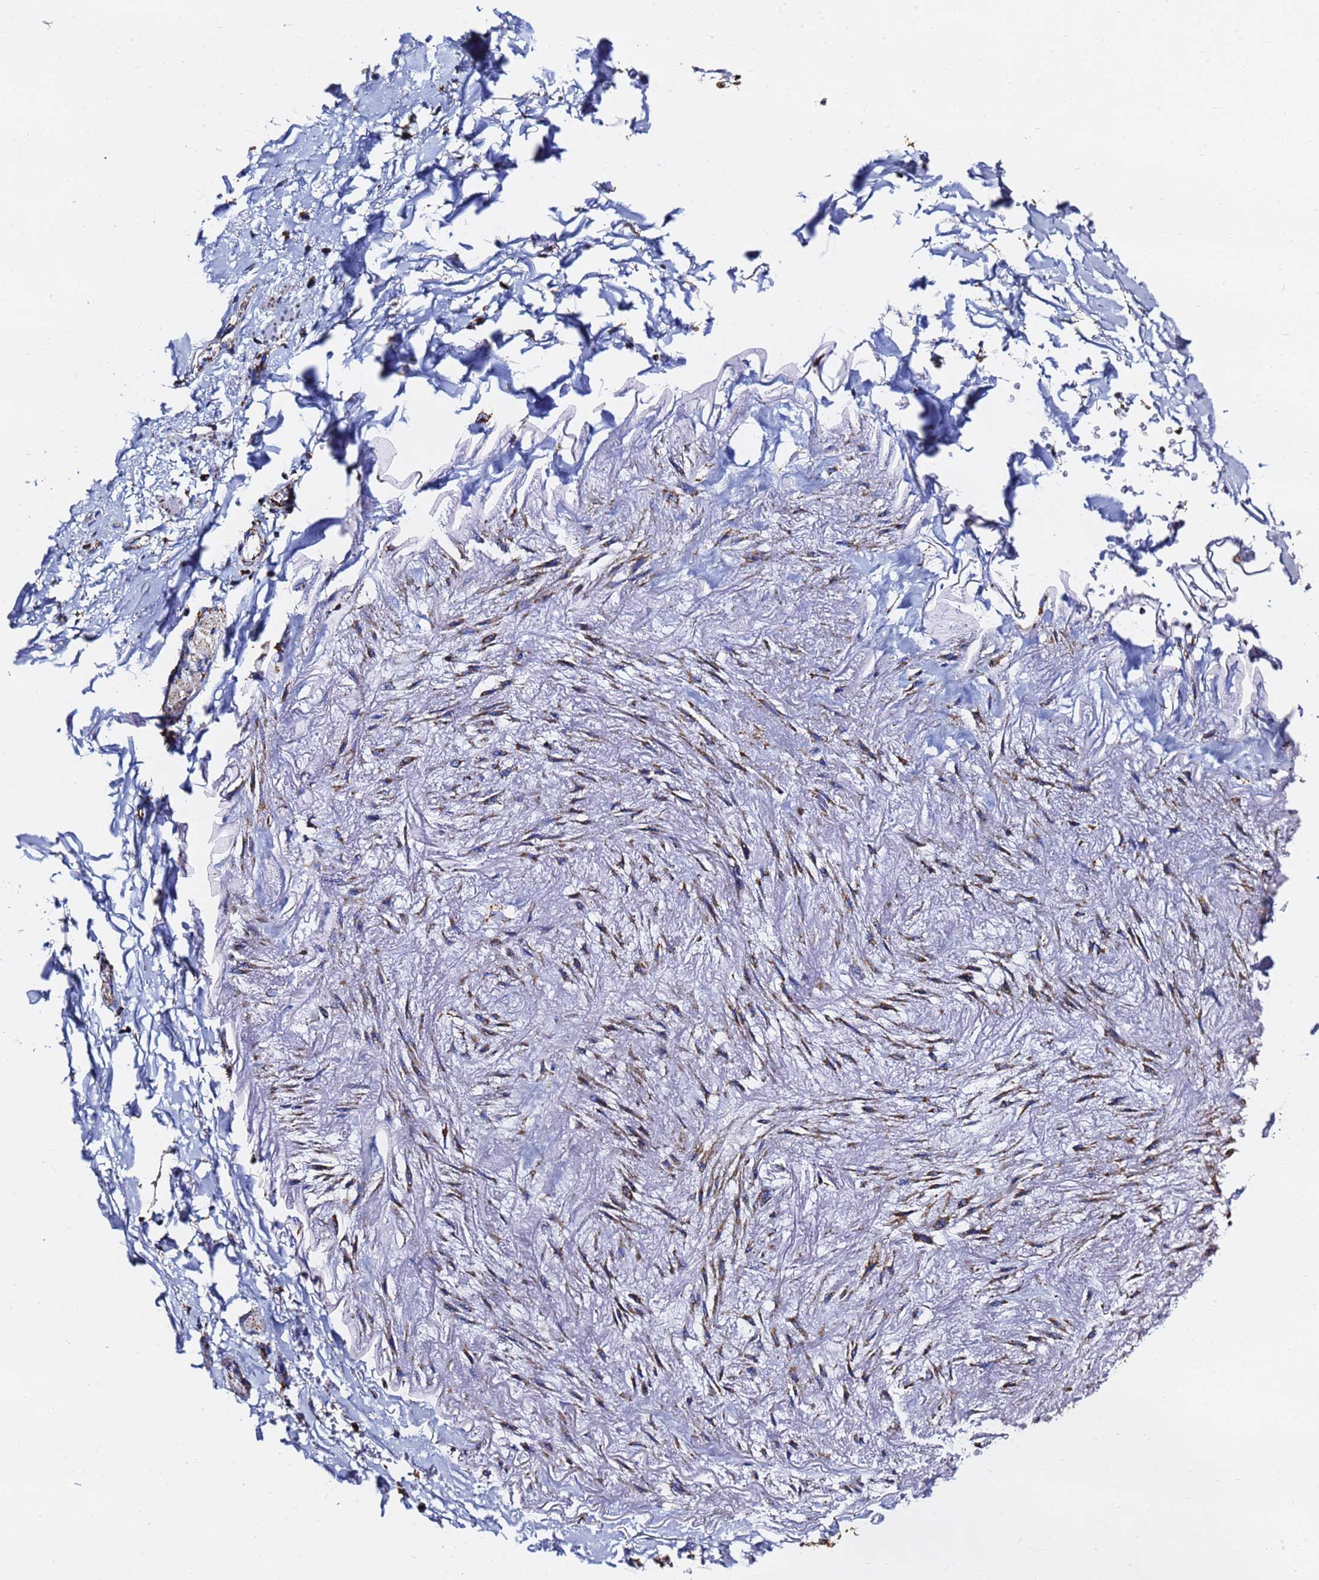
{"staining": {"intensity": "moderate", "quantity": "<25%", "location": "cytoplasmic/membranous"}, "tissue": "adipose tissue", "cell_type": "Adipocytes", "image_type": "normal", "snomed": [{"axis": "morphology", "description": "Normal tissue, NOS"}, {"axis": "topography", "description": "Cartilage tissue"}], "caption": "An image showing moderate cytoplasmic/membranous positivity in about <25% of adipocytes in benign adipose tissue, as visualized by brown immunohistochemical staining.", "gene": "PHB2", "patient": {"sex": "male", "age": 73}}